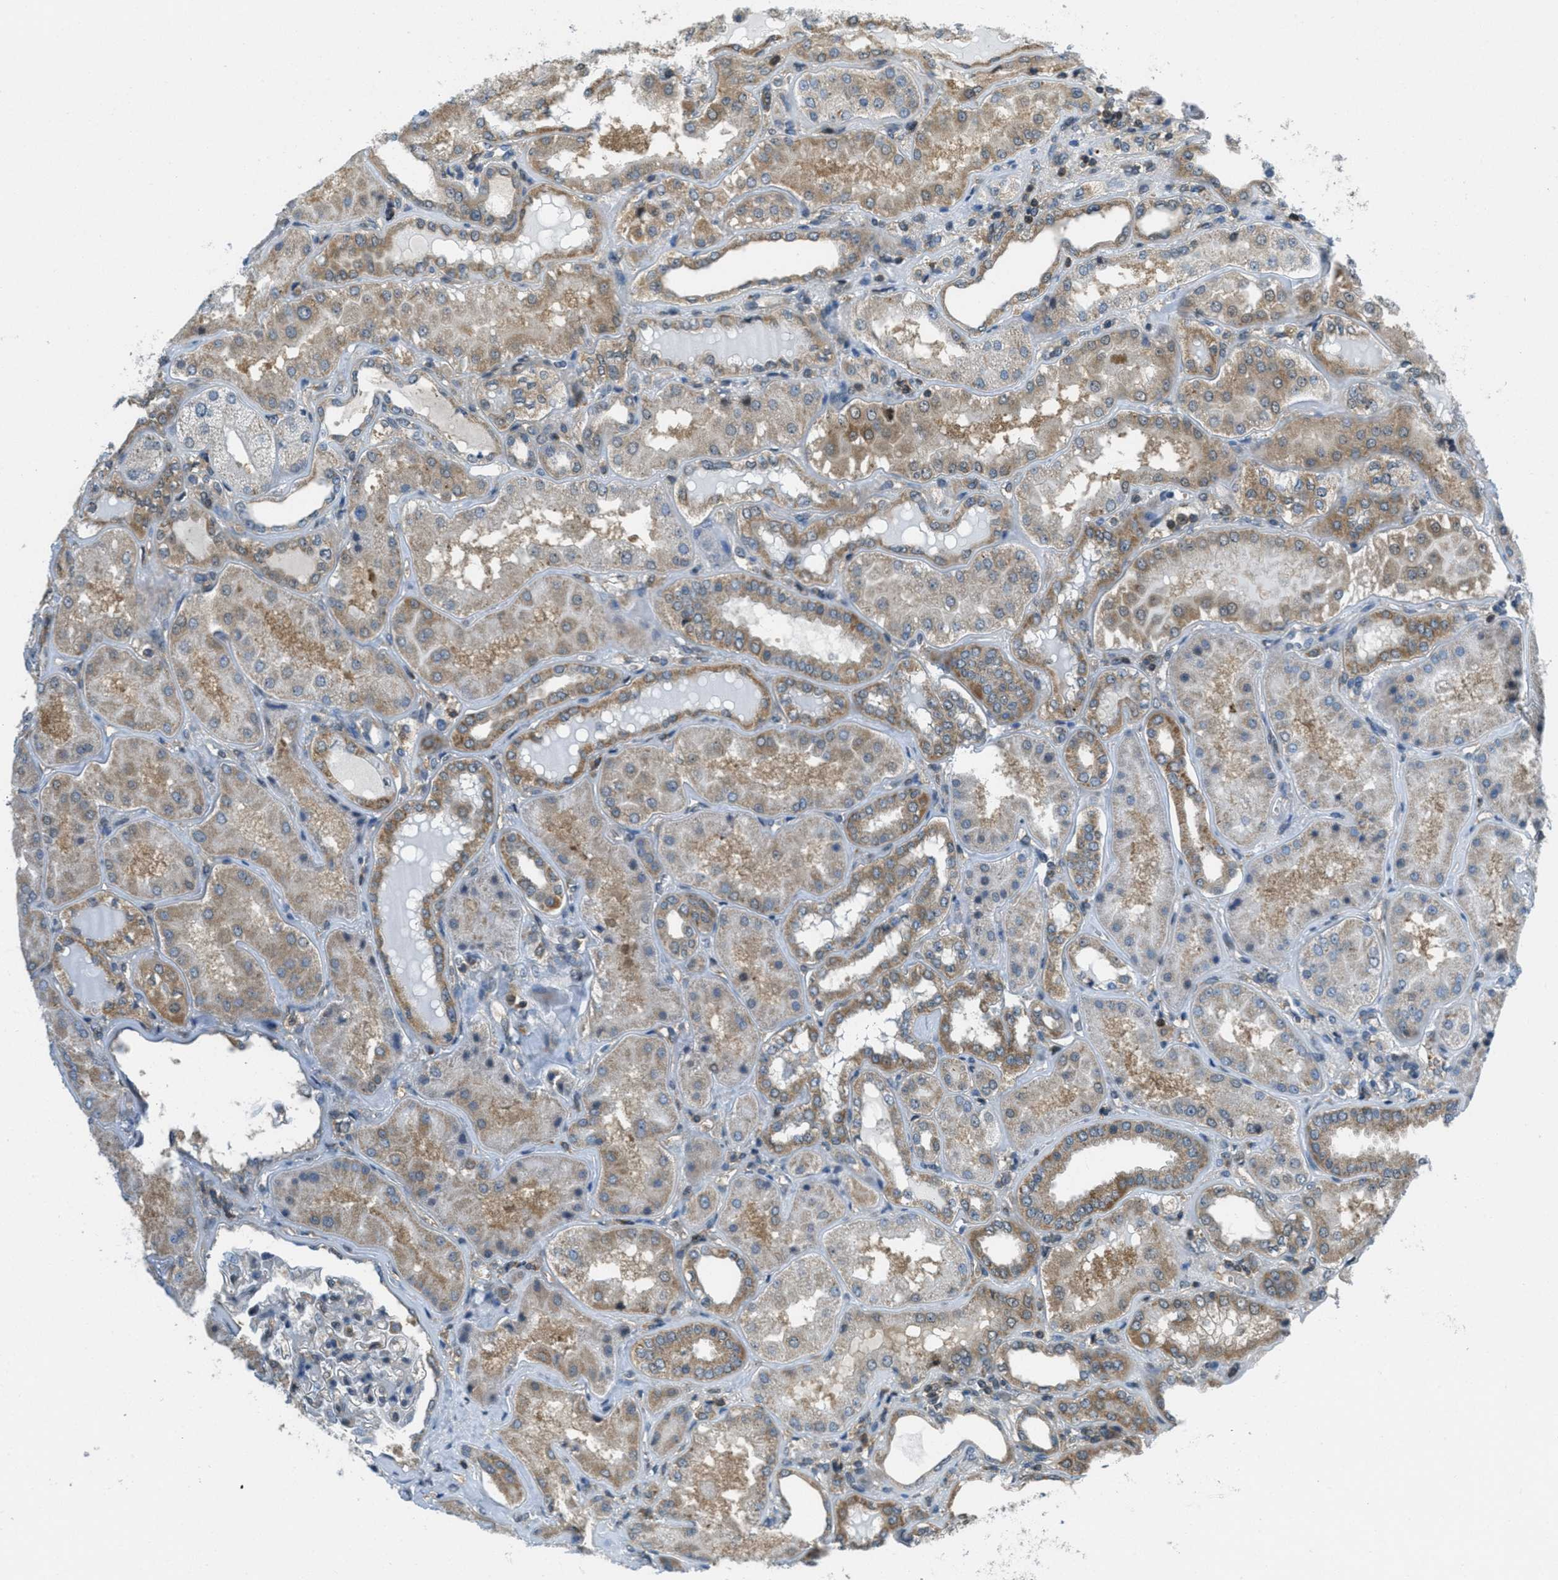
{"staining": {"intensity": "moderate", "quantity": "<25%", "location": "cytoplasmic/membranous"}, "tissue": "kidney", "cell_type": "Cells in glomeruli", "image_type": "normal", "snomed": [{"axis": "morphology", "description": "Normal tissue, NOS"}, {"axis": "topography", "description": "Kidney"}], "caption": "Immunohistochemical staining of unremarkable kidney displays <25% levels of moderate cytoplasmic/membranous protein staining in approximately <25% of cells in glomeruli.", "gene": "PIP5K1C", "patient": {"sex": "female", "age": 56}}